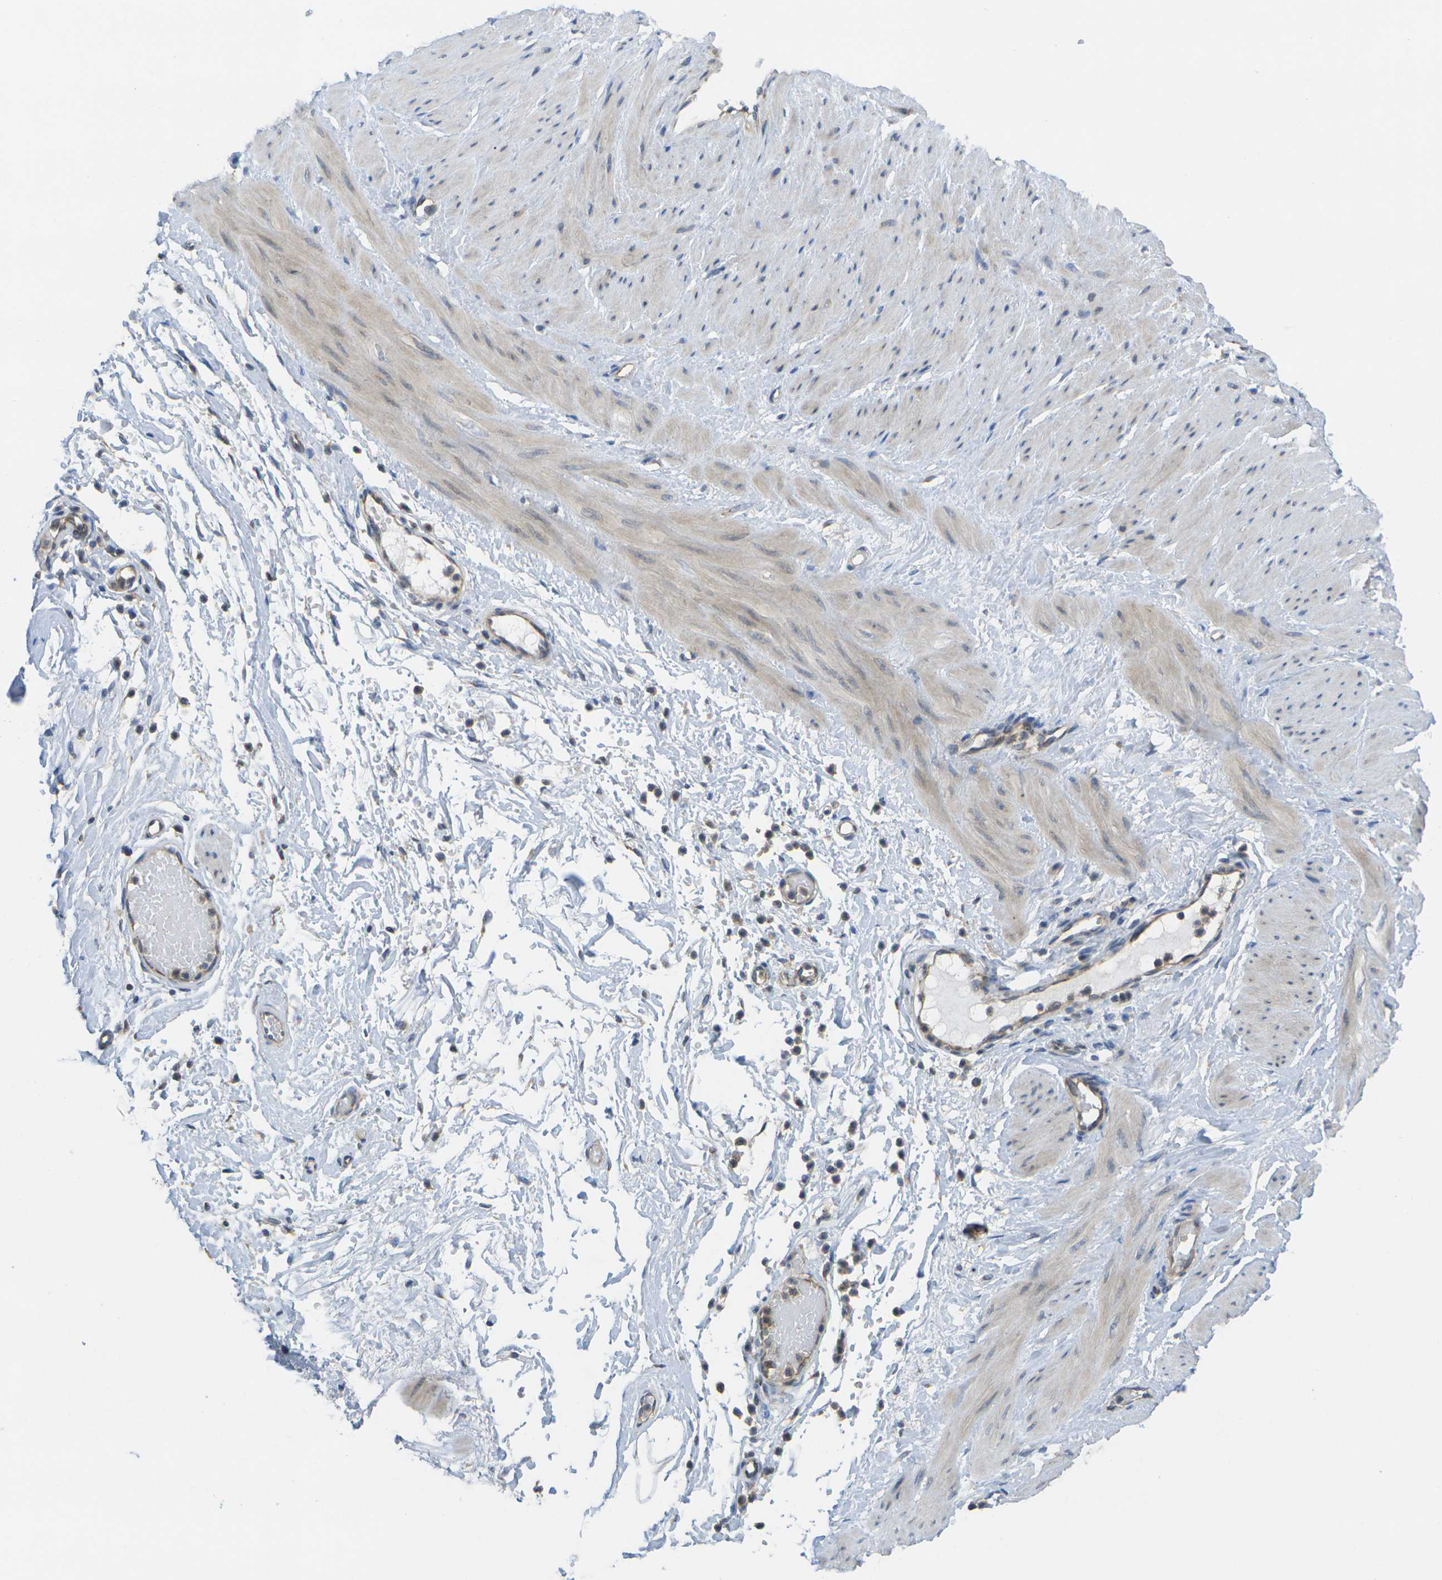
{"staining": {"intensity": "moderate", "quantity": "25%-75%", "location": "cytoplasmic/membranous"}, "tissue": "adipose tissue", "cell_type": "Adipocytes", "image_type": "normal", "snomed": [{"axis": "morphology", "description": "Normal tissue, NOS"}, {"axis": "topography", "description": "Soft tissue"}, {"axis": "topography", "description": "Vascular tissue"}], "caption": "An immunohistochemistry image of benign tissue is shown. Protein staining in brown highlights moderate cytoplasmic/membranous positivity in adipose tissue within adipocytes. (DAB (3,3'-diaminobenzidine) = brown stain, brightfield microscopy at high magnification).", "gene": "DPM3", "patient": {"sex": "female", "age": 35}}